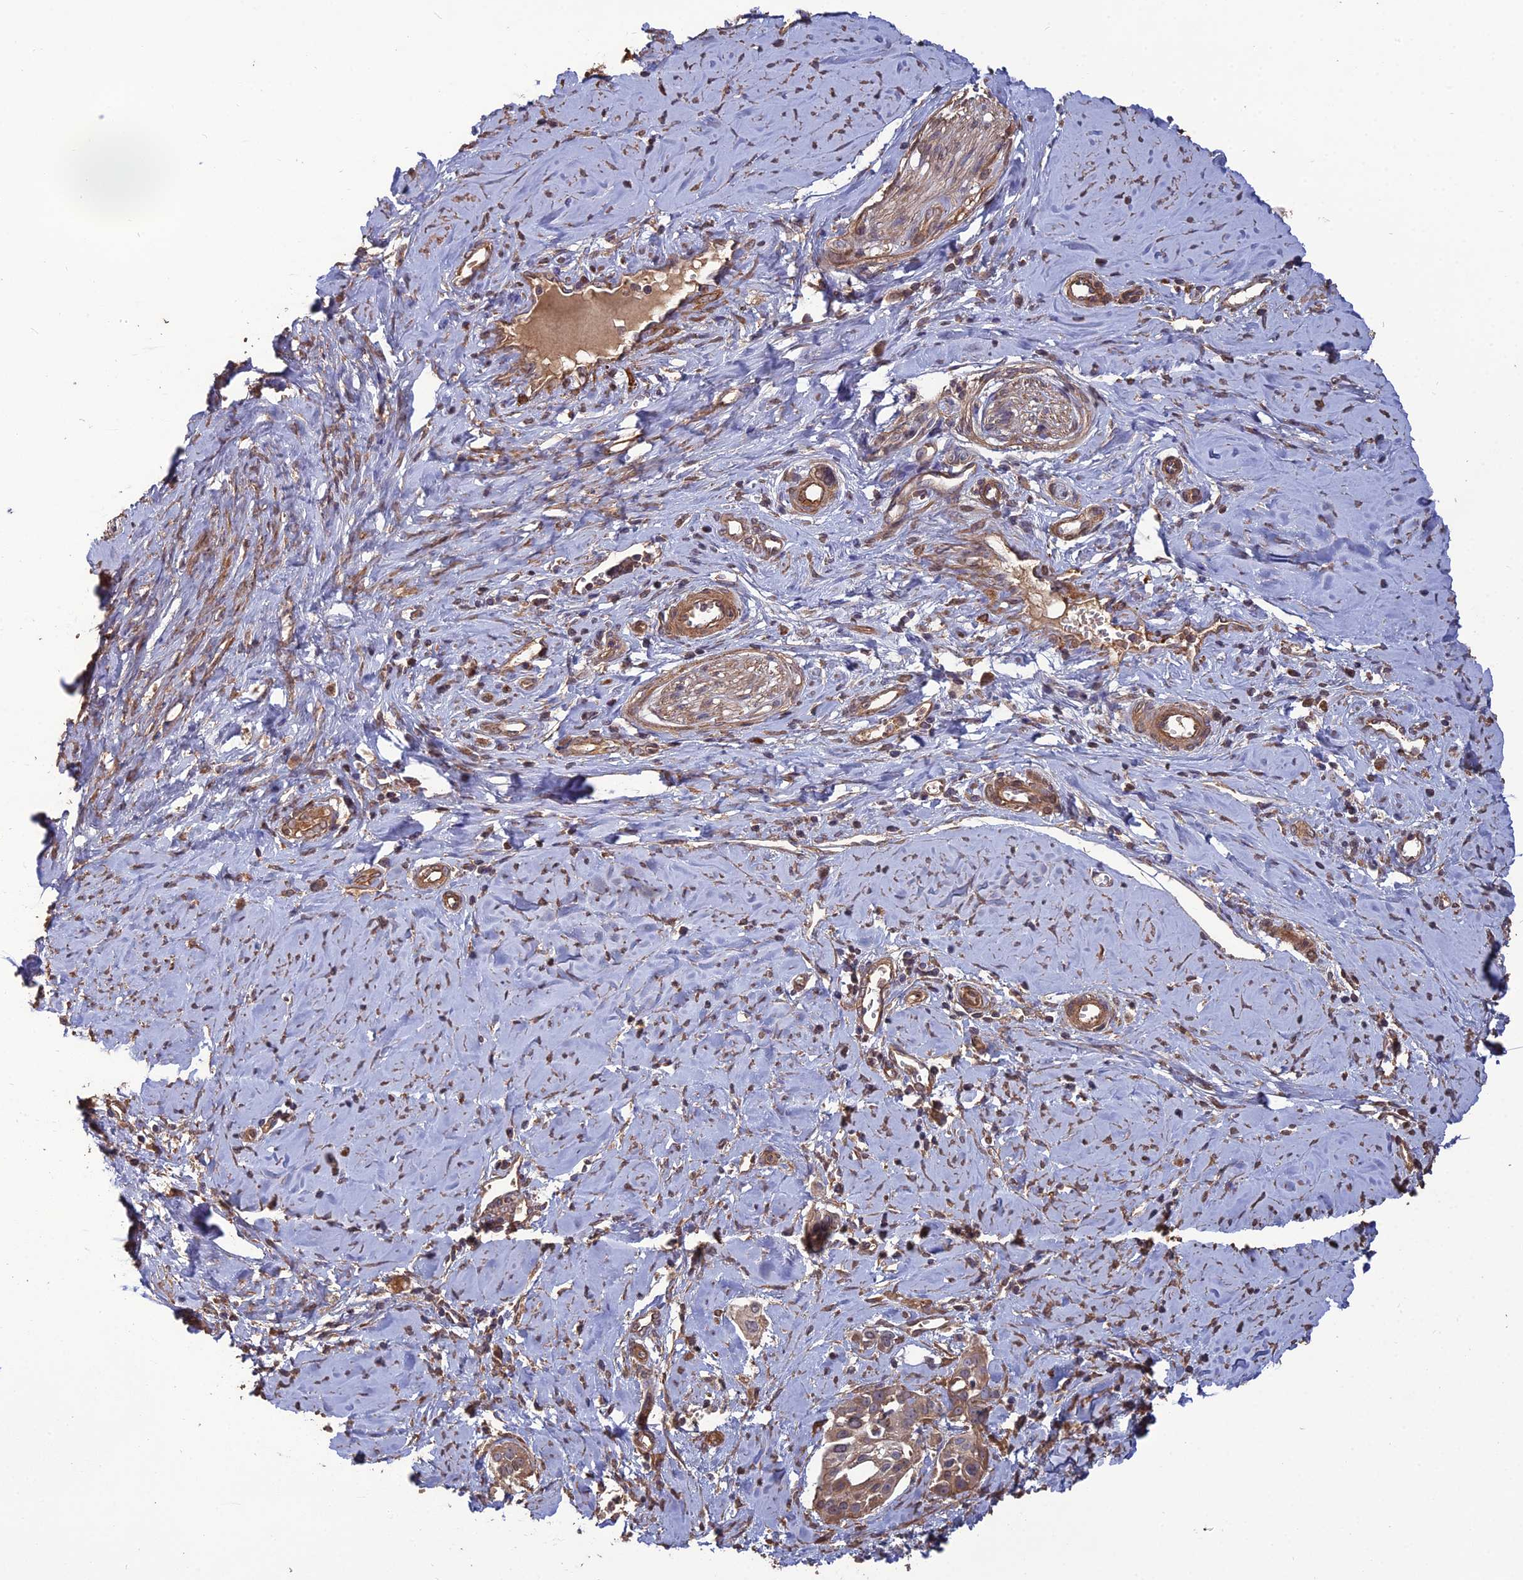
{"staining": {"intensity": "weak", "quantity": ">75%", "location": "cytoplasmic/membranous"}, "tissue": "cervical cancer", "cell_type": "Tumor cells", "image_type": "cancer", "snomed": [{"axis": "morphology", "description": "Squamous cell carcinoma, NOS"}, {"axis": "topography", "description": "Cervix"}], "caption": "IHC histopathology image of human cervical cancer (squamous cell carcinoma) stained for a protein (brown), which reveals low levels of weak cytoplasmic/membranous expression in about >75% of tumor cells.", "gene": "ATP6V0A2", "patient": {"sex": "female", "age": 44}}